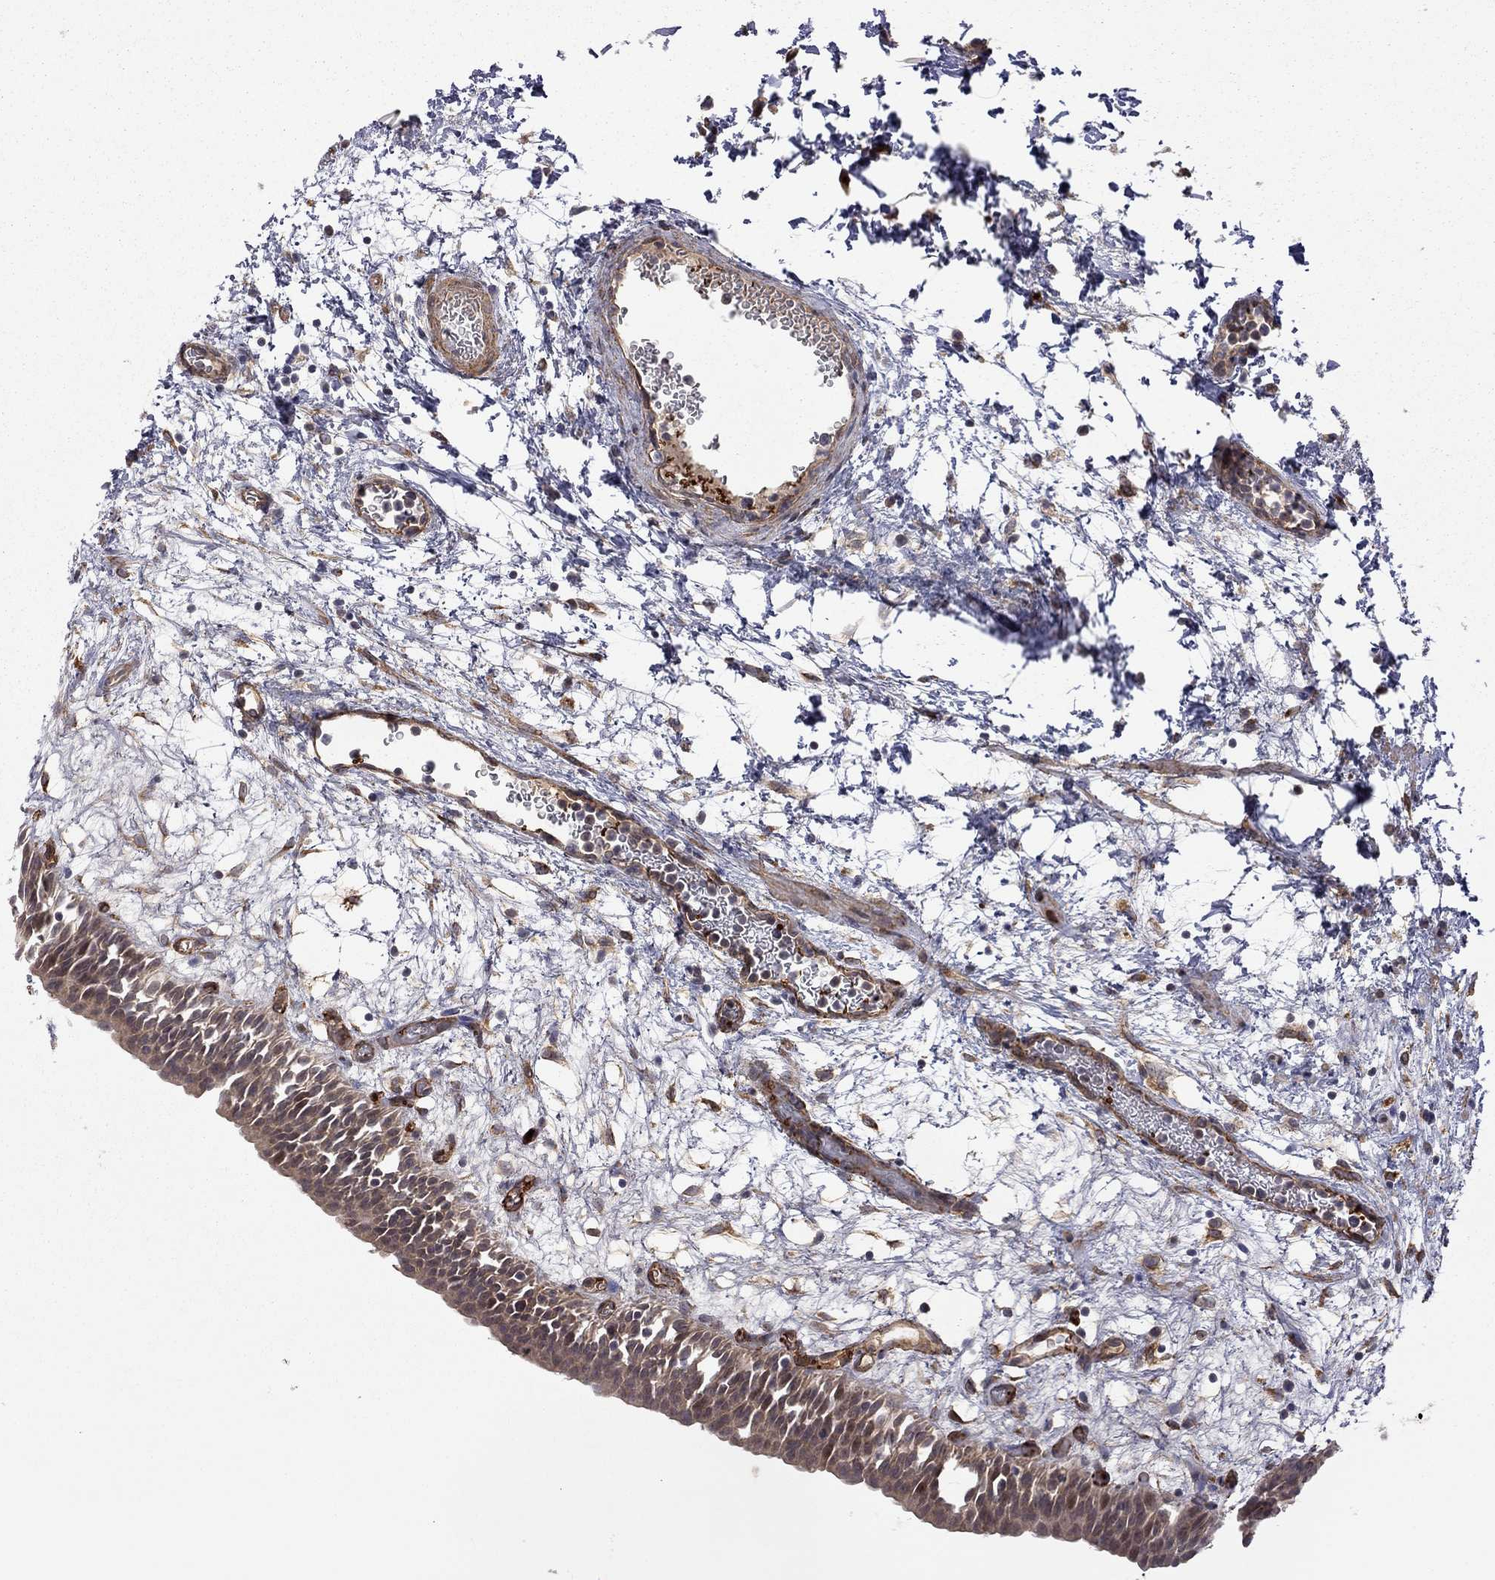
{"staining": {"intensity": "moderate", "quantity": "25%-75%", "location": "cytoplasmic/membranous"}, "tissue": "urinary bladder", "cell_type": "Urothelial cells", "image_type": "normal", "snomed": [{"axis": "morphology", "description": "Normal tissue, NOS"}, {"axis": "topography", "description": "Urinary bladder"}], "caption": "Immunohistochemical staining of unremarkable urinary bladder exhibits moderate cytoplasmic/membranous protein positivity in approximately 25%-75% of urothelial cells.", "gene": "EXOC3L2", "patient": {"sex": "male", "age": 76}}